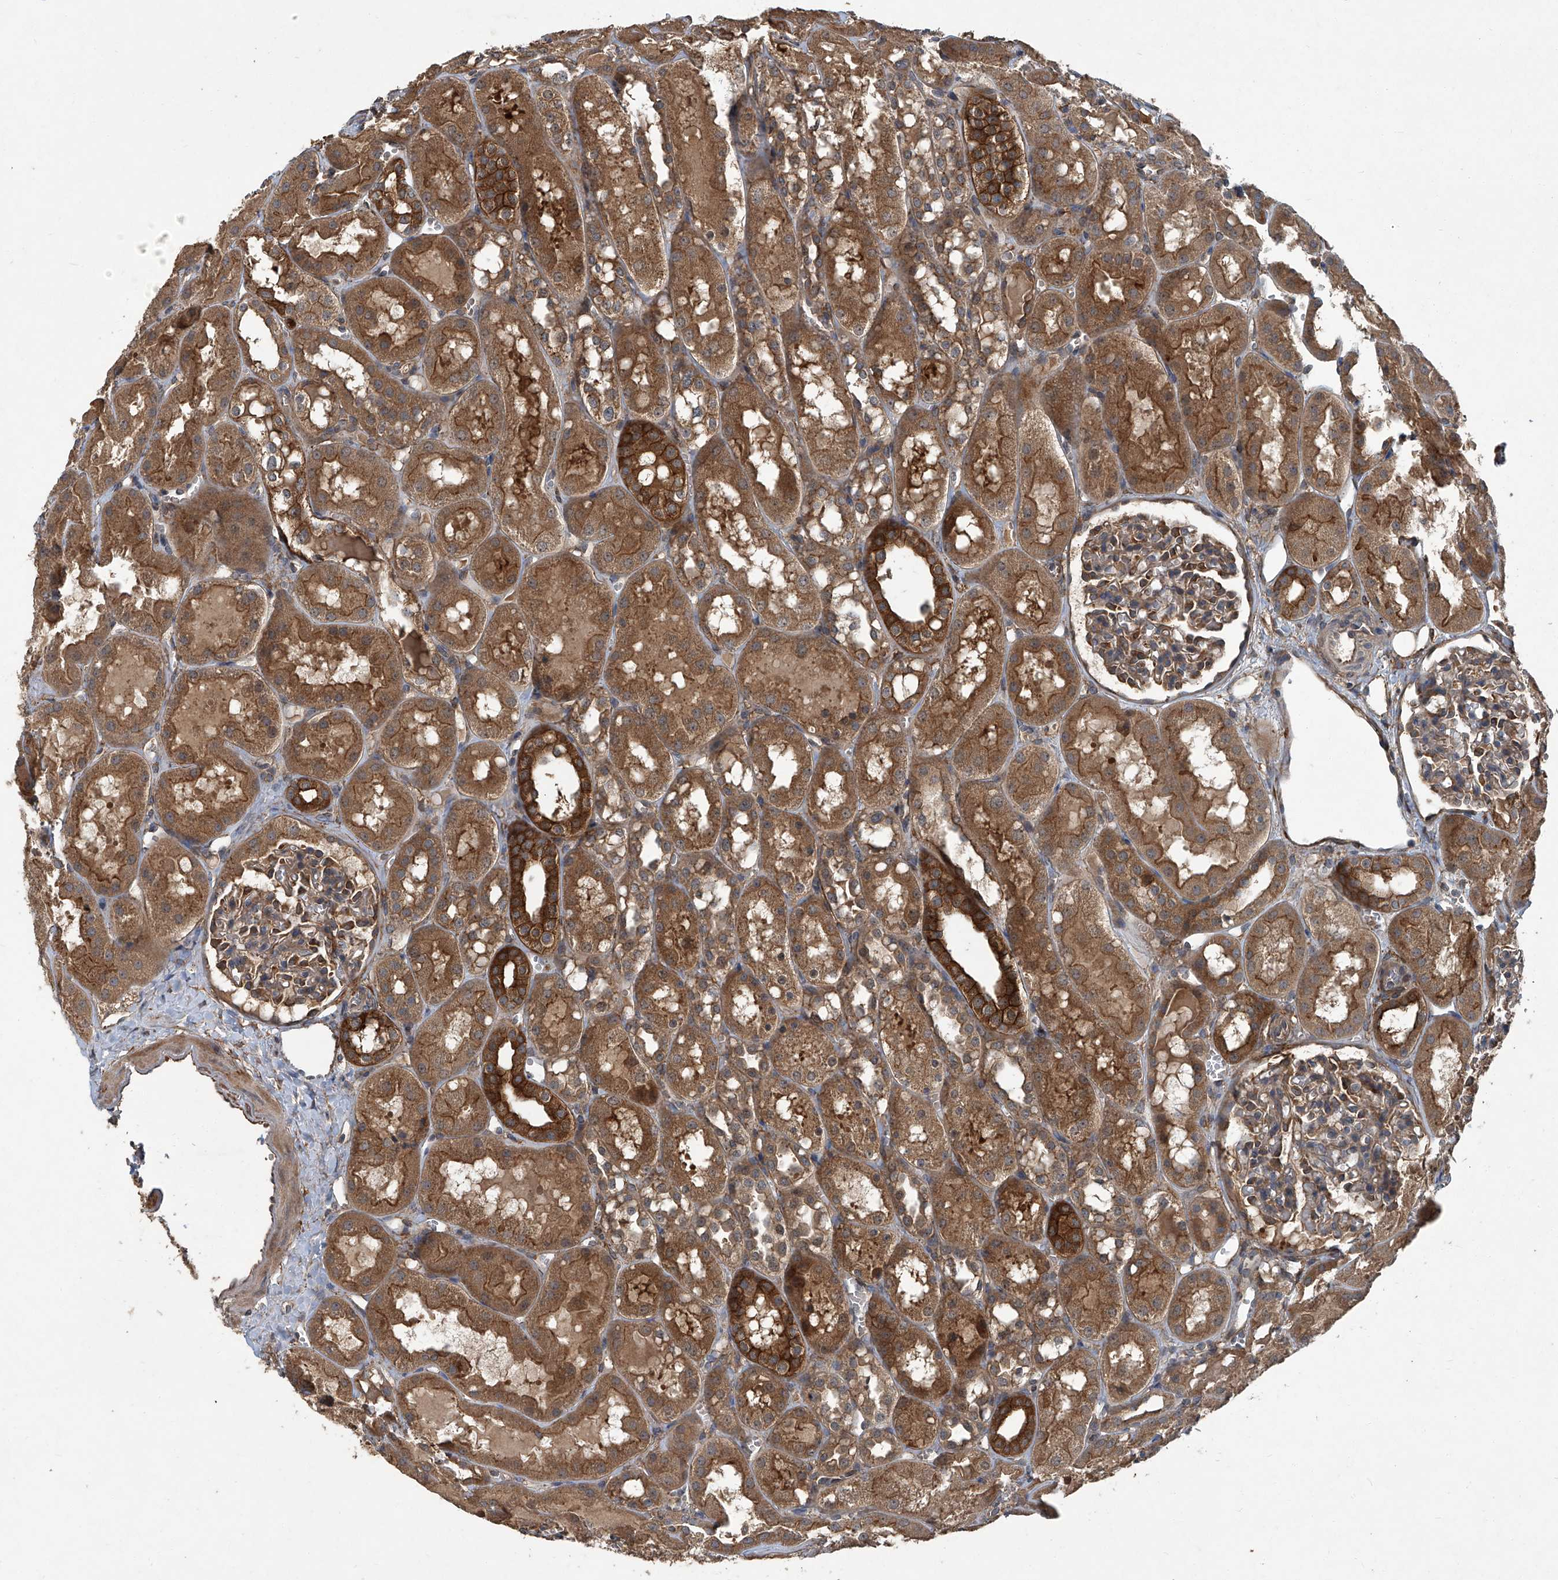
{"staining": {"intensity": "moderate", "quantity": "25%-75%", "location": "cytoplasmic/membranous"}, "tissue": "kidney", "cell_type": "Cells in glomeruli", "image_type": "normal", "snomed": [{"axis": "morphology", "description": "Normal tissue, NOS"}, {"axis": "topography", "description": "Kidney"}], "caption": "Brown immunohistochemical staining in benign human kidney exhibits moderate cytoplasmic/membranous expression in approximately 25%-75% of cells in glomeruli.", "gene": "ANKRD34A", "patient": {"sex": "male", "age": 16}}